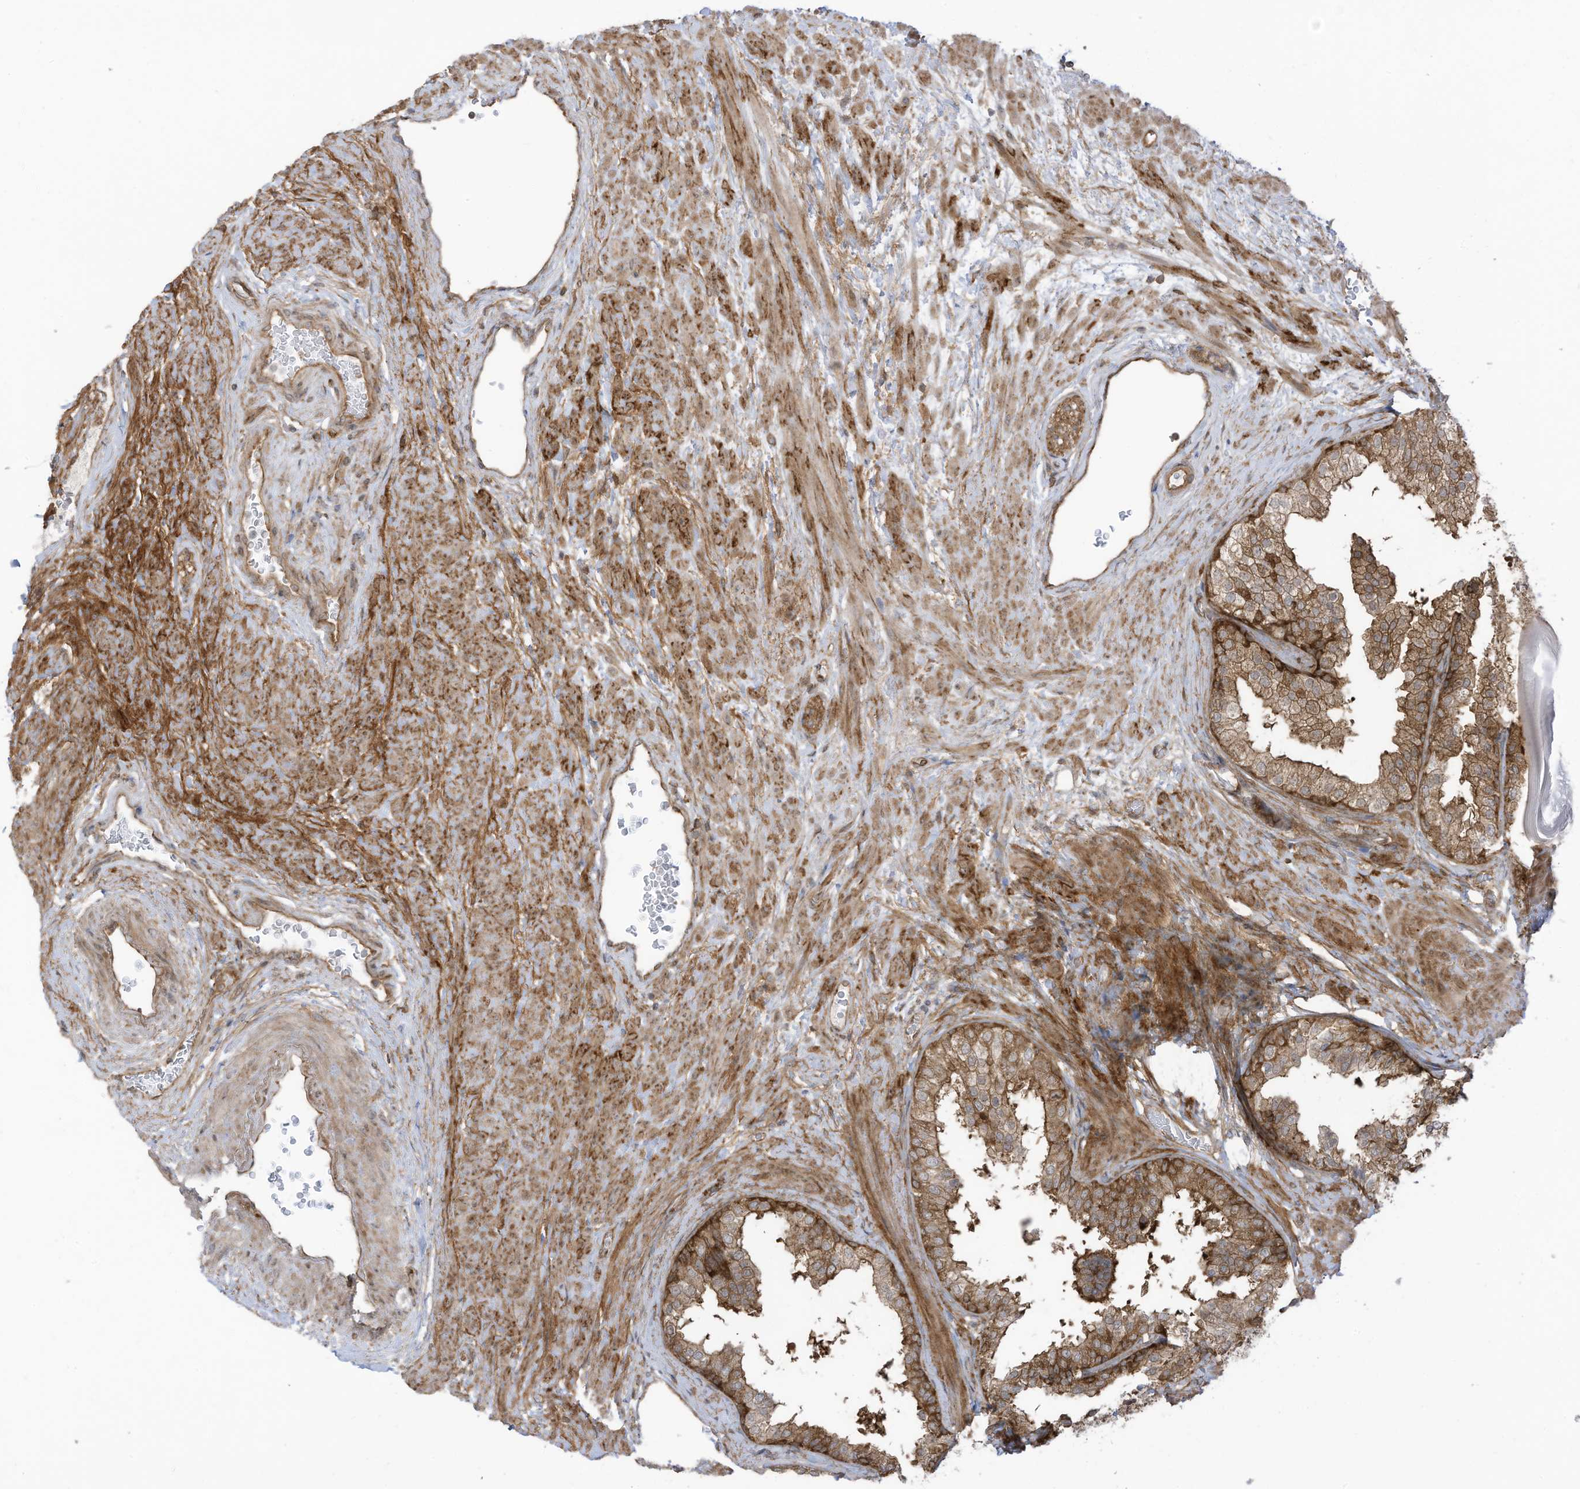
{"staining": {"intensity": "moderate", "quantity": ">75%", "location": "cytoplasmic/membranous"}, "tissue": "prostate", "cell_type": "Glandular cells", "image_type": "normal", "snomed": [{"axis": "morphology", "description": "Normal tissue, NOS"}, {"axis": "topography", "description": "Prostate"}], "caption": "Protein staining demonstrates moderate cytoplasmic/membranous positivity in approximately >75% of glandular cells in unremarkable prostate. (DAB = brown stain, brightfield microscopy at high magnification).", "gene": "REPS1", "patient": {"sex": "male", "age": 48}}